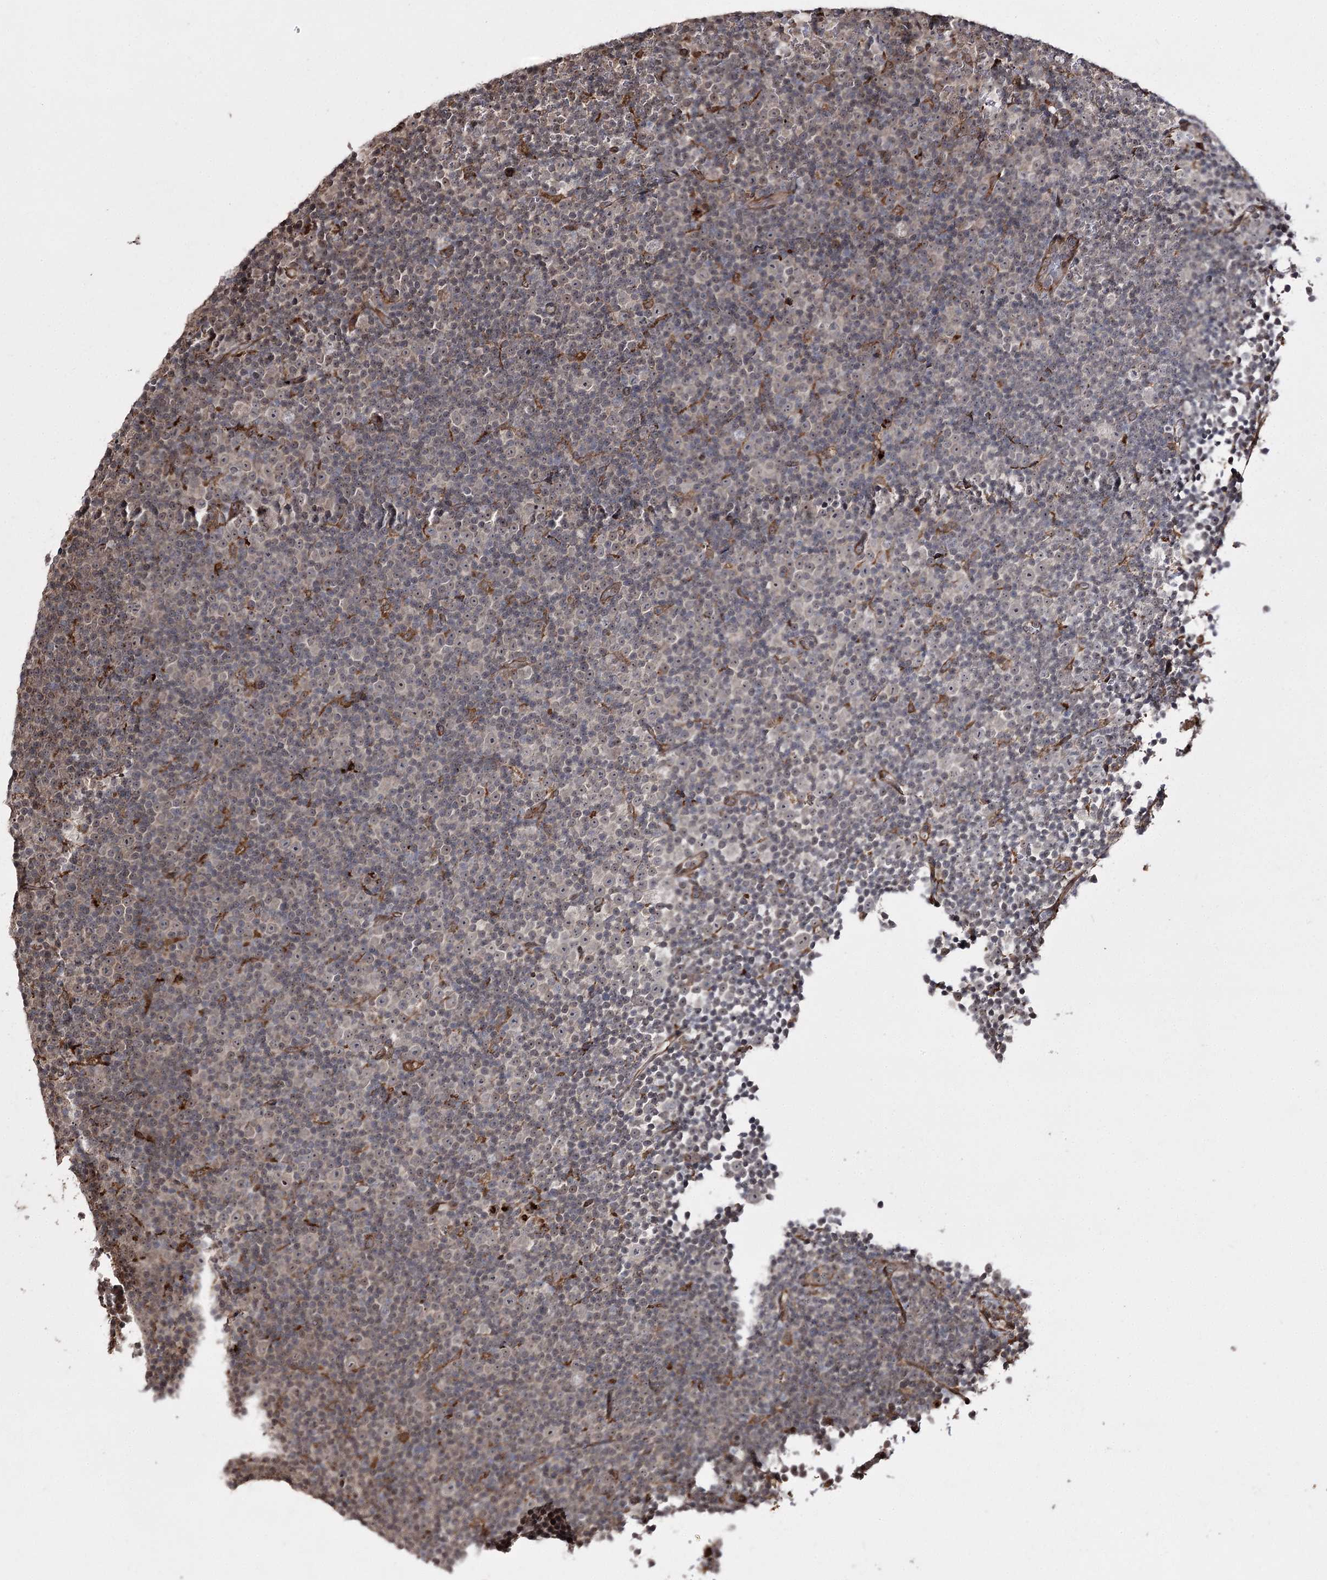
{"staining": {"intensity": "weak", "quantity": "<25%", "location": "cytoplasmic/membranous,nuclear"}, "tissue": "lymphoma", "cell_type": "Tumor cells", "image_type": "cancer", "snomed": [{"axis": "morphology", "description": "Malignant lymphoma, non-Hodgkin's type, Low grade"}, {"axis": "topography", "description": "Lymph node"}], "caption": "Human lymphoma stained for a protein using immunohistochemistry (IHC) reveals no staining in tumor cells.", "gene": "FANCL", "patient": {"sex": "female", "age": 67}}